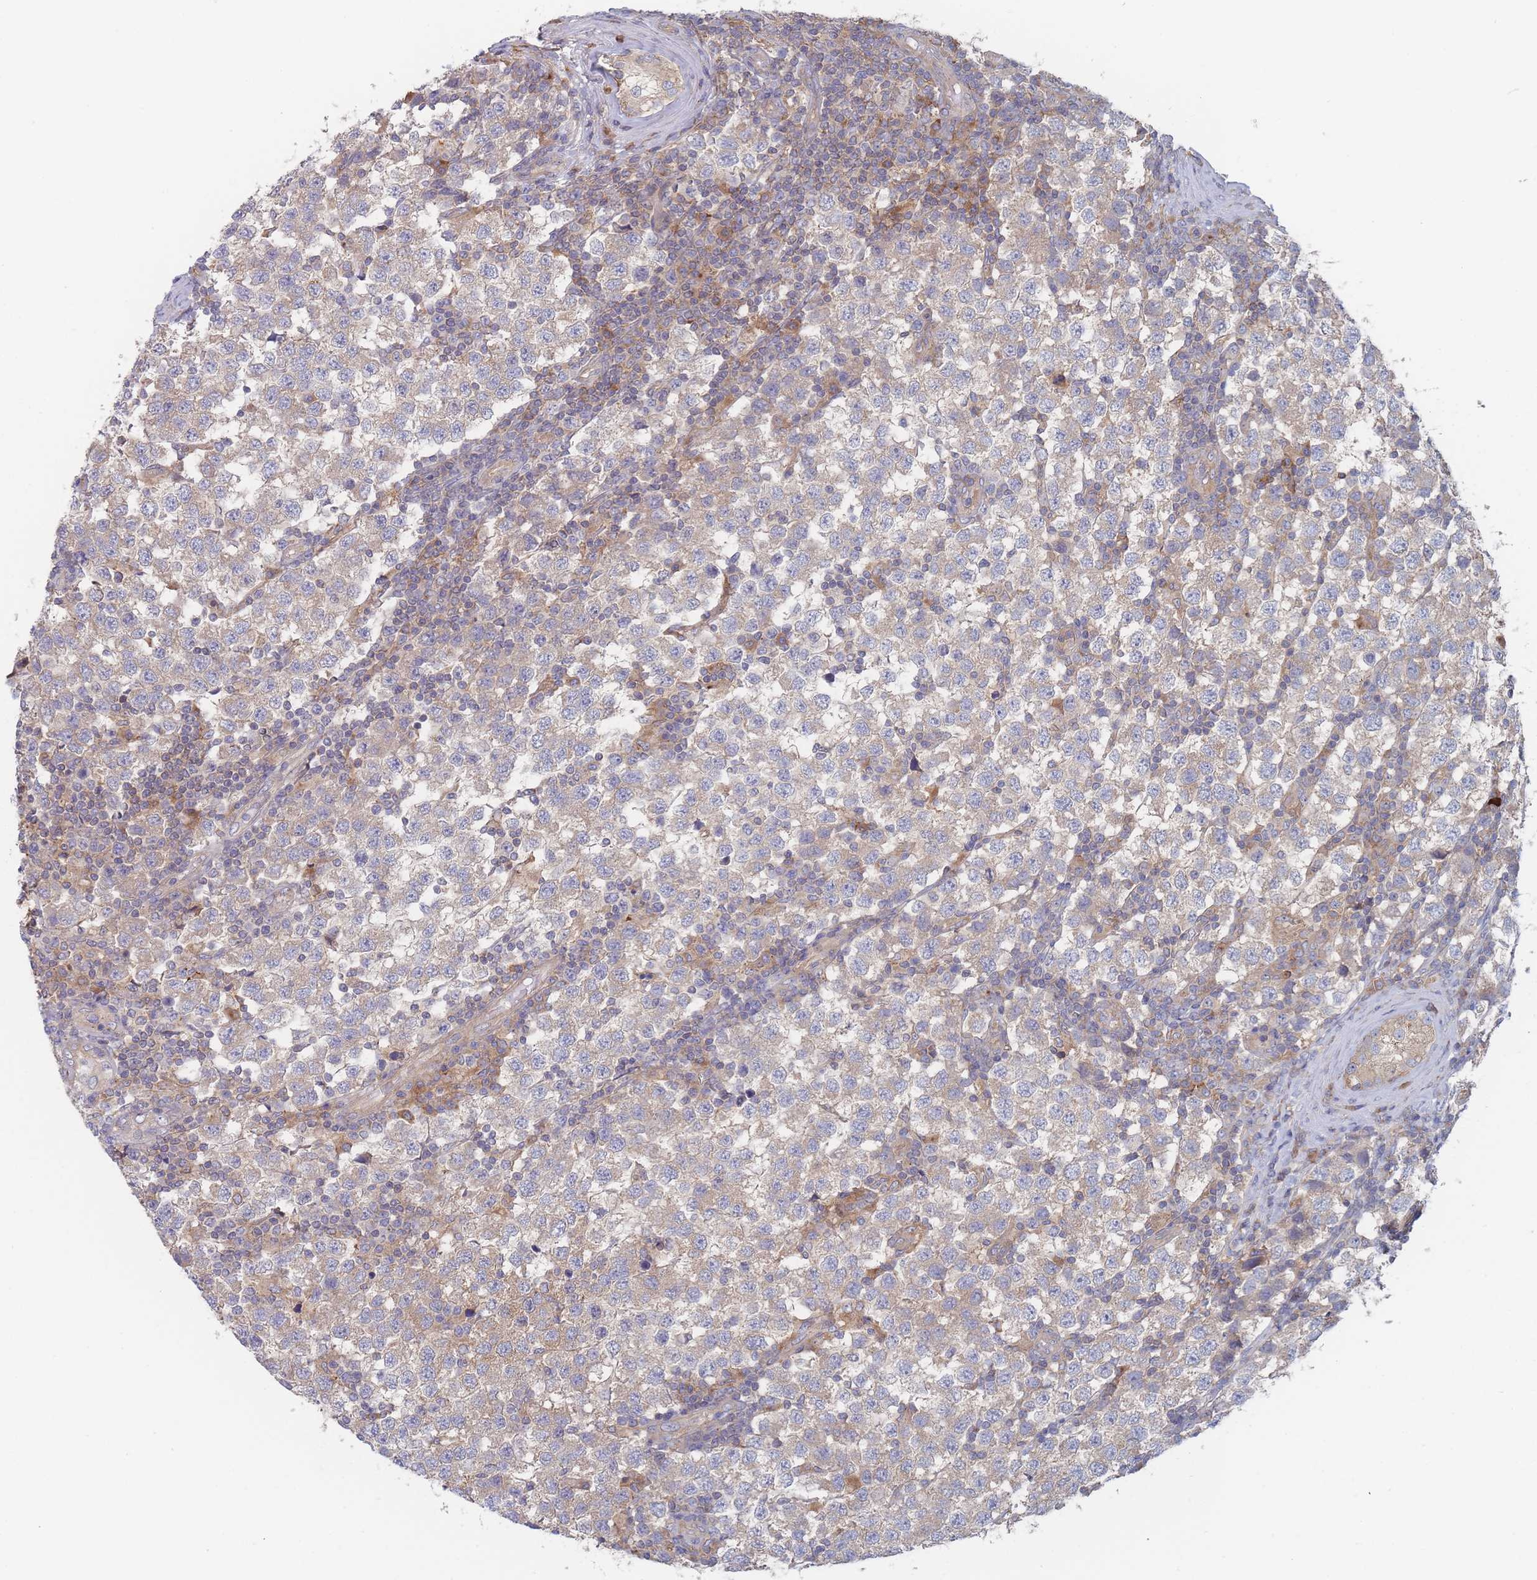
{"staining": {"intensity": "weak", "quantity": "25%-75%", "location": "cytoplasmic/membranous"}, "tissue": "testis cancer", "cell_type": "Tumor cells", "image_type": "cancer", "snomed": [{"axis": "morphology", "description": "Seminoma, NOS"}, {"axis": "topography", "description": "Testis"}], "caption": "Testis cancer (seminoma) tissue exhibits weak cytoplasmic/membranous positivity in about 25%-75% of tumor cells, visualized by immunohistochemistry.", "gene": "EFCC1", "patient": {"sex": "male", "age": 34}}